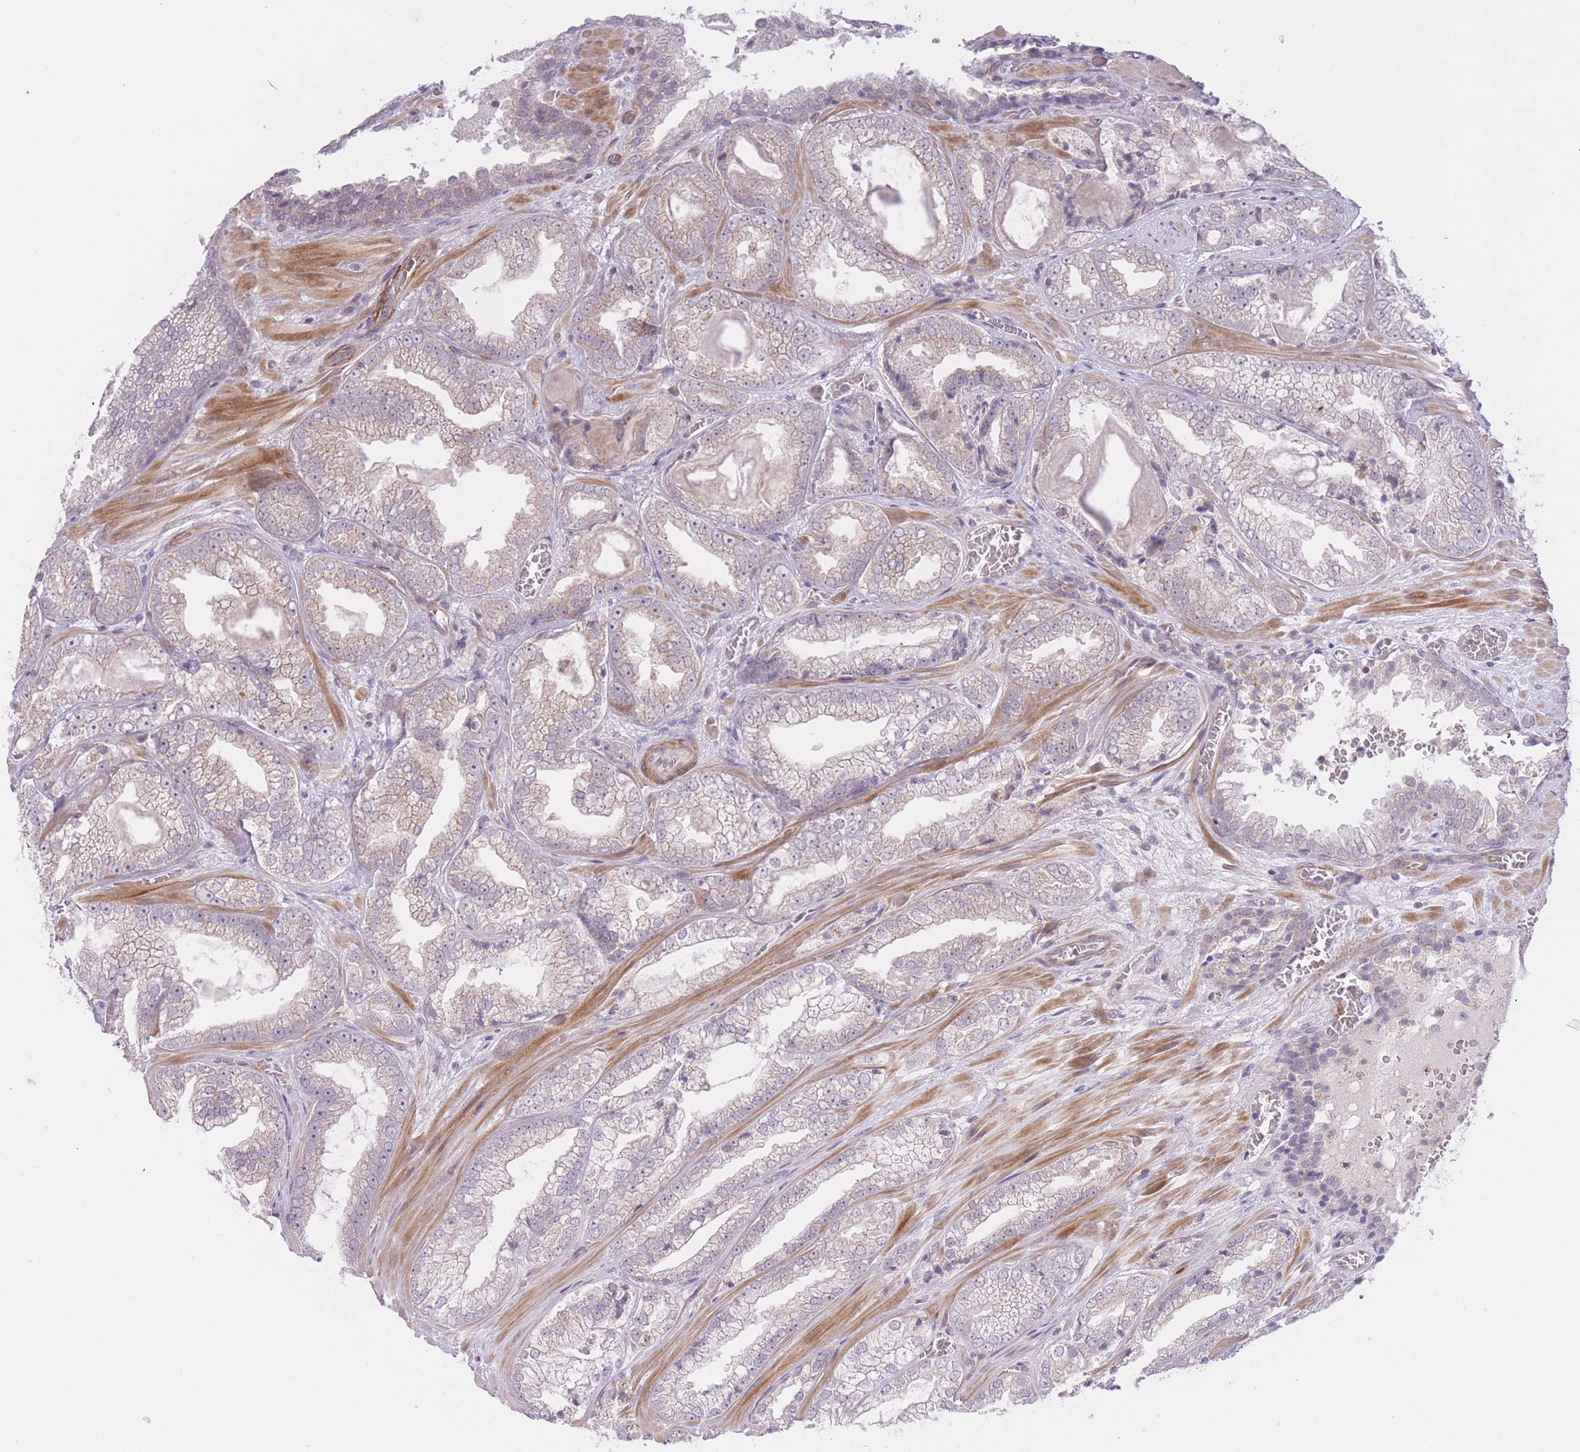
{"staining": {"intensity": "weak", "quantity": "<25%", "location": "cytoplasmic/membranous"}, "tissue": "prostate cancer", "cell_type": "Tumor cells", "image_type": "cancer", "snomed": [{"axis": "morphology", "description": "Adenocarcinoma, Low grade"}, {"axis": "topography", "description": "Prostate"}], "caption": "Immunohistochemistry (IHC) of prostate cancer exhibits no staining in tumor cells. (DAB IHC with hematoxylin counter stain).", "gene": "FUT5", "patient": {"sex": "male", "age": 57}}